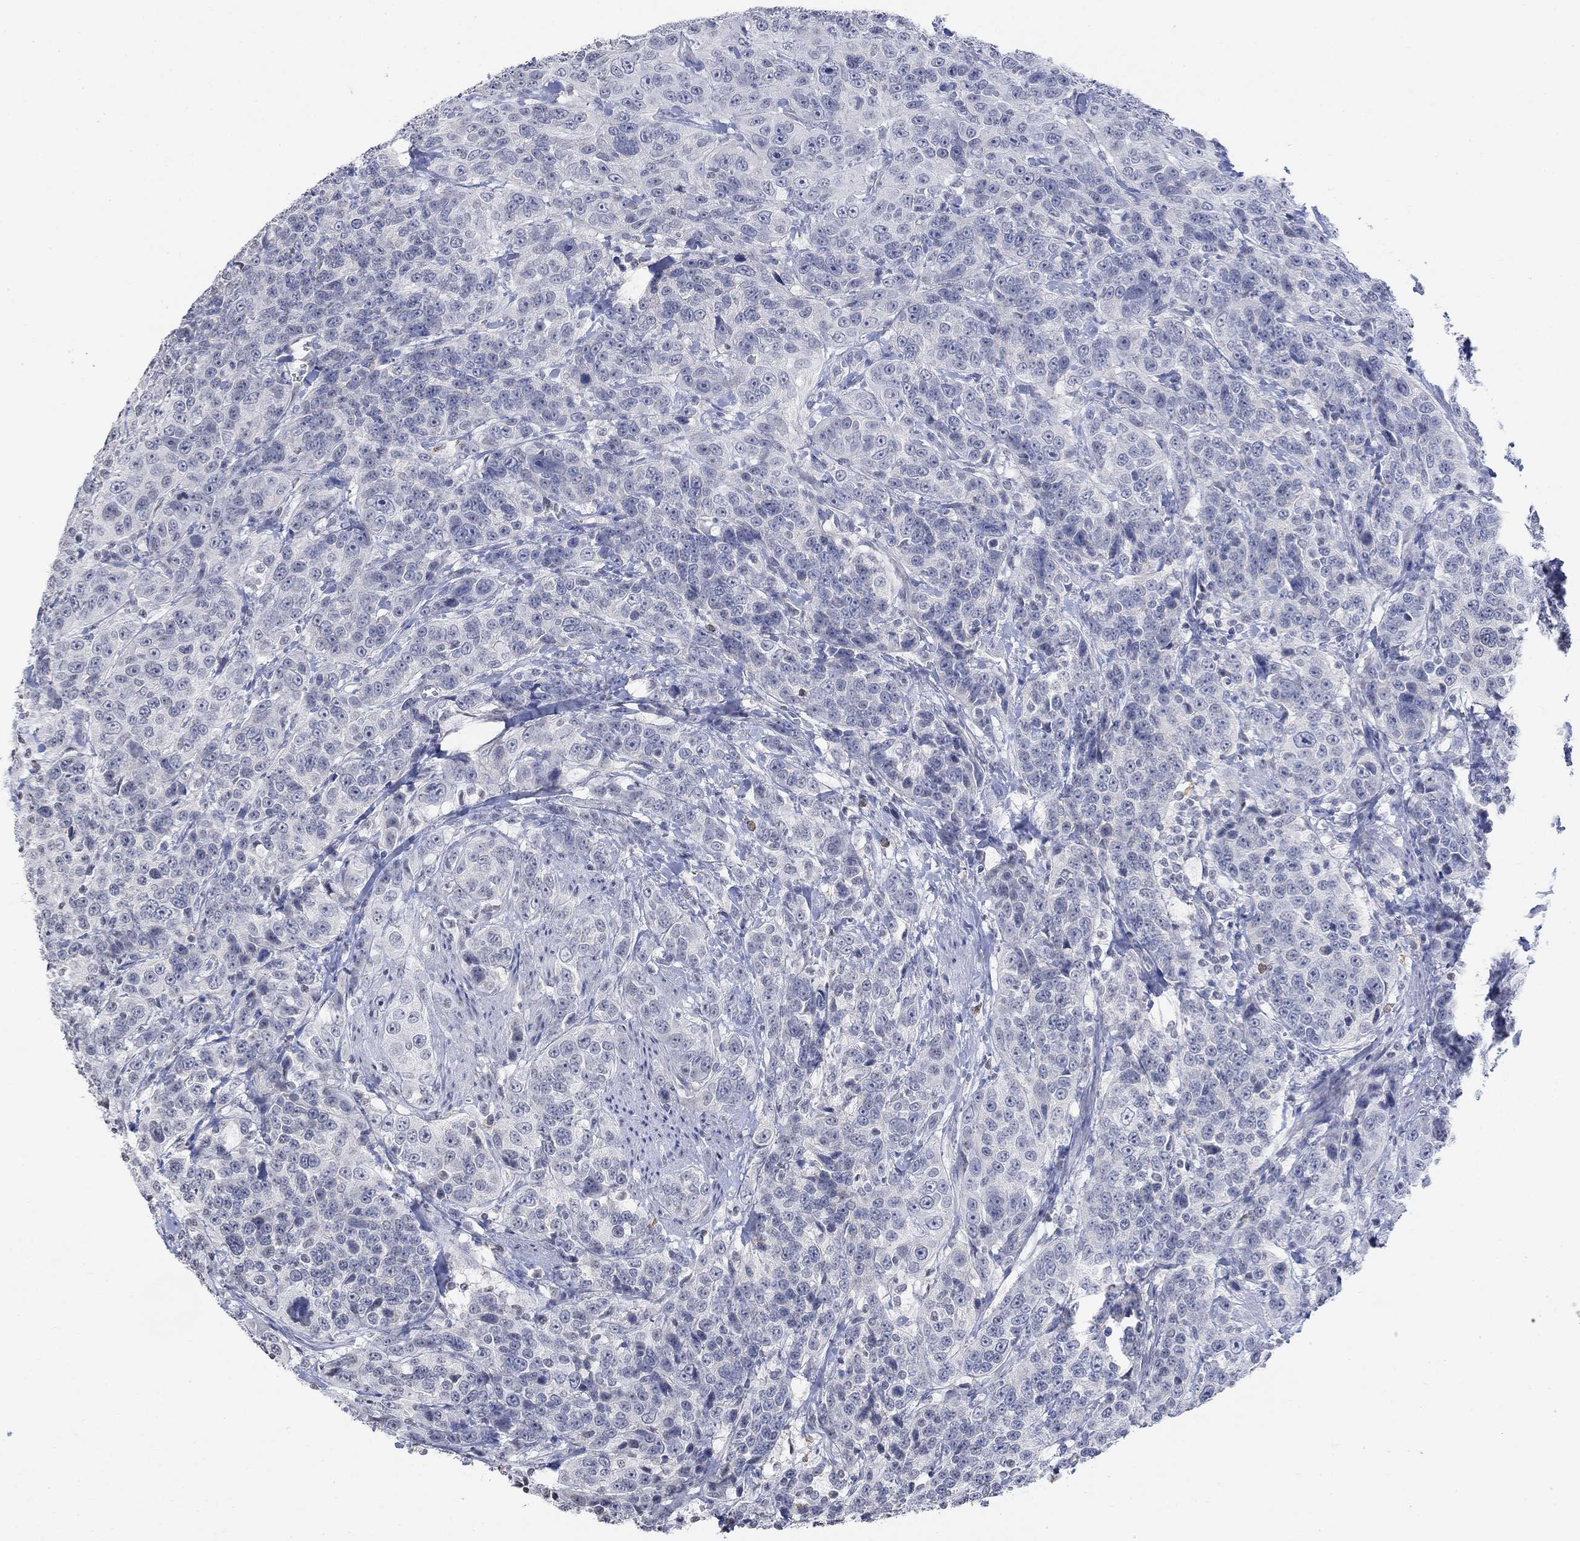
{"staining": {"intensity": "negative", "quantity": "none", "location": "none"}, "tissue": "urothelial cancer", "cell_type": "Tumor cells", "image_type": "cancer", "snomed": [{"axis": "morphology", "description": "Urothelial carcinoma, NOS"}, {"axis": "morphology", "description": "Urothelial carcinoma, High grade"}, {"axis": "topography", "description": "Urinary bladder"}], "caption": "The photomicrograph shows no staining of tumor cells in transitional cell carcinoma.", "gene": "TMEM255A", "patient": {"sex": "female", "age": 73}}